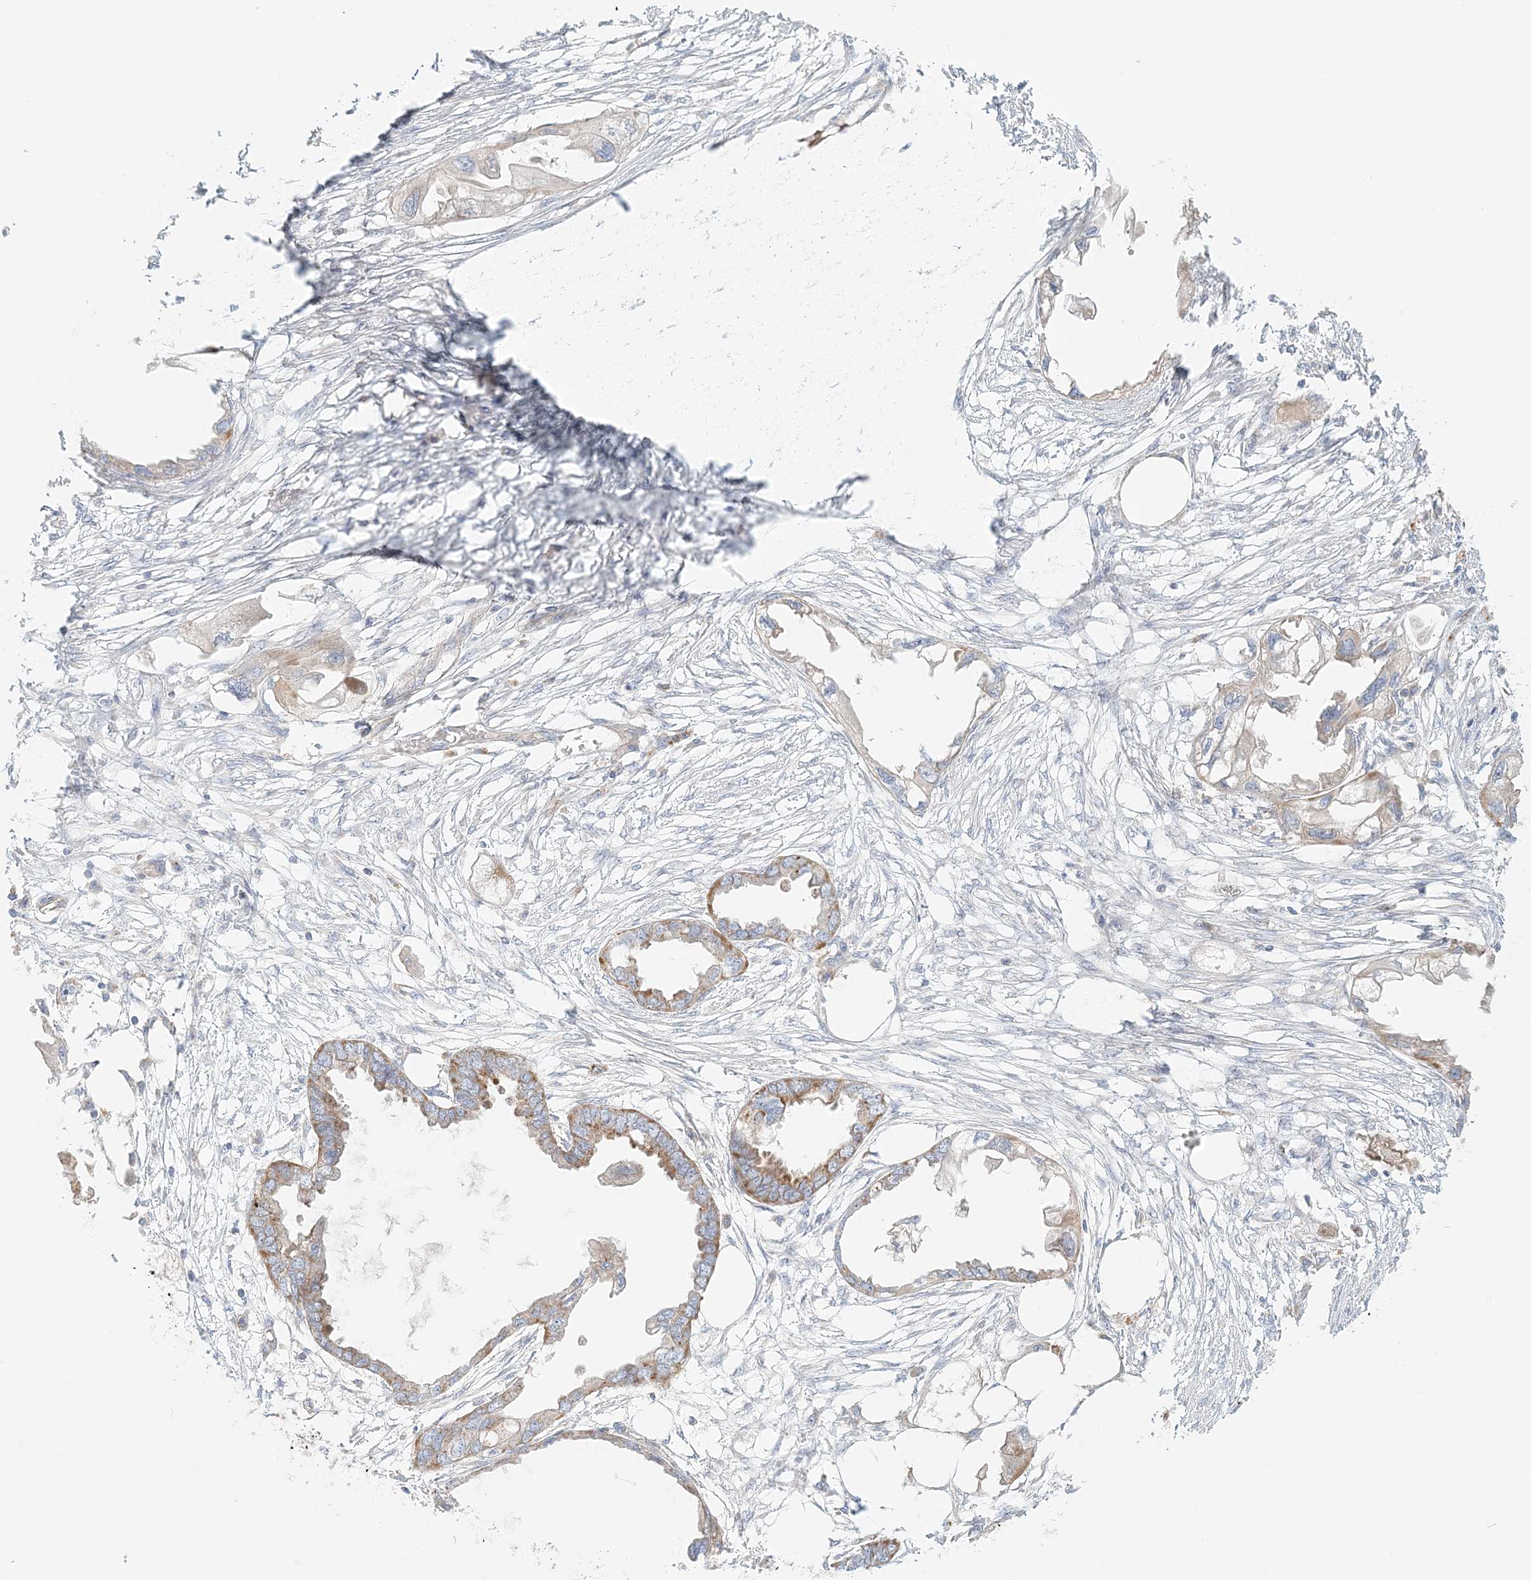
{"staining": {"intensity": "moderate", "quantity": ">75%", "location": "cytoplasmic/membranous"}, "tissue": "endometrial cancer", "cell_type": "Tumor cells", "image_type": "cancer", "snomed": [{"axis": "morphology", "description": "Adenocarcinoma, NOS"}, {"axis": "morphology", "description": "Adenocarcinoma, metastatic, NOS"}, {"axis": "topography", "description": "Adipose tissue"}, {"axis": "topography", "description": "Endometrium"}], "caption": "A micrograph showing moderate cytoplasmic/membranous expression in approximately >75% of tumor cells in endometrial cancer, as visualized by brown immunohistochemical staining.", "gene": "KIAA0232", "patient": {"sex": "female", "age": 67}}